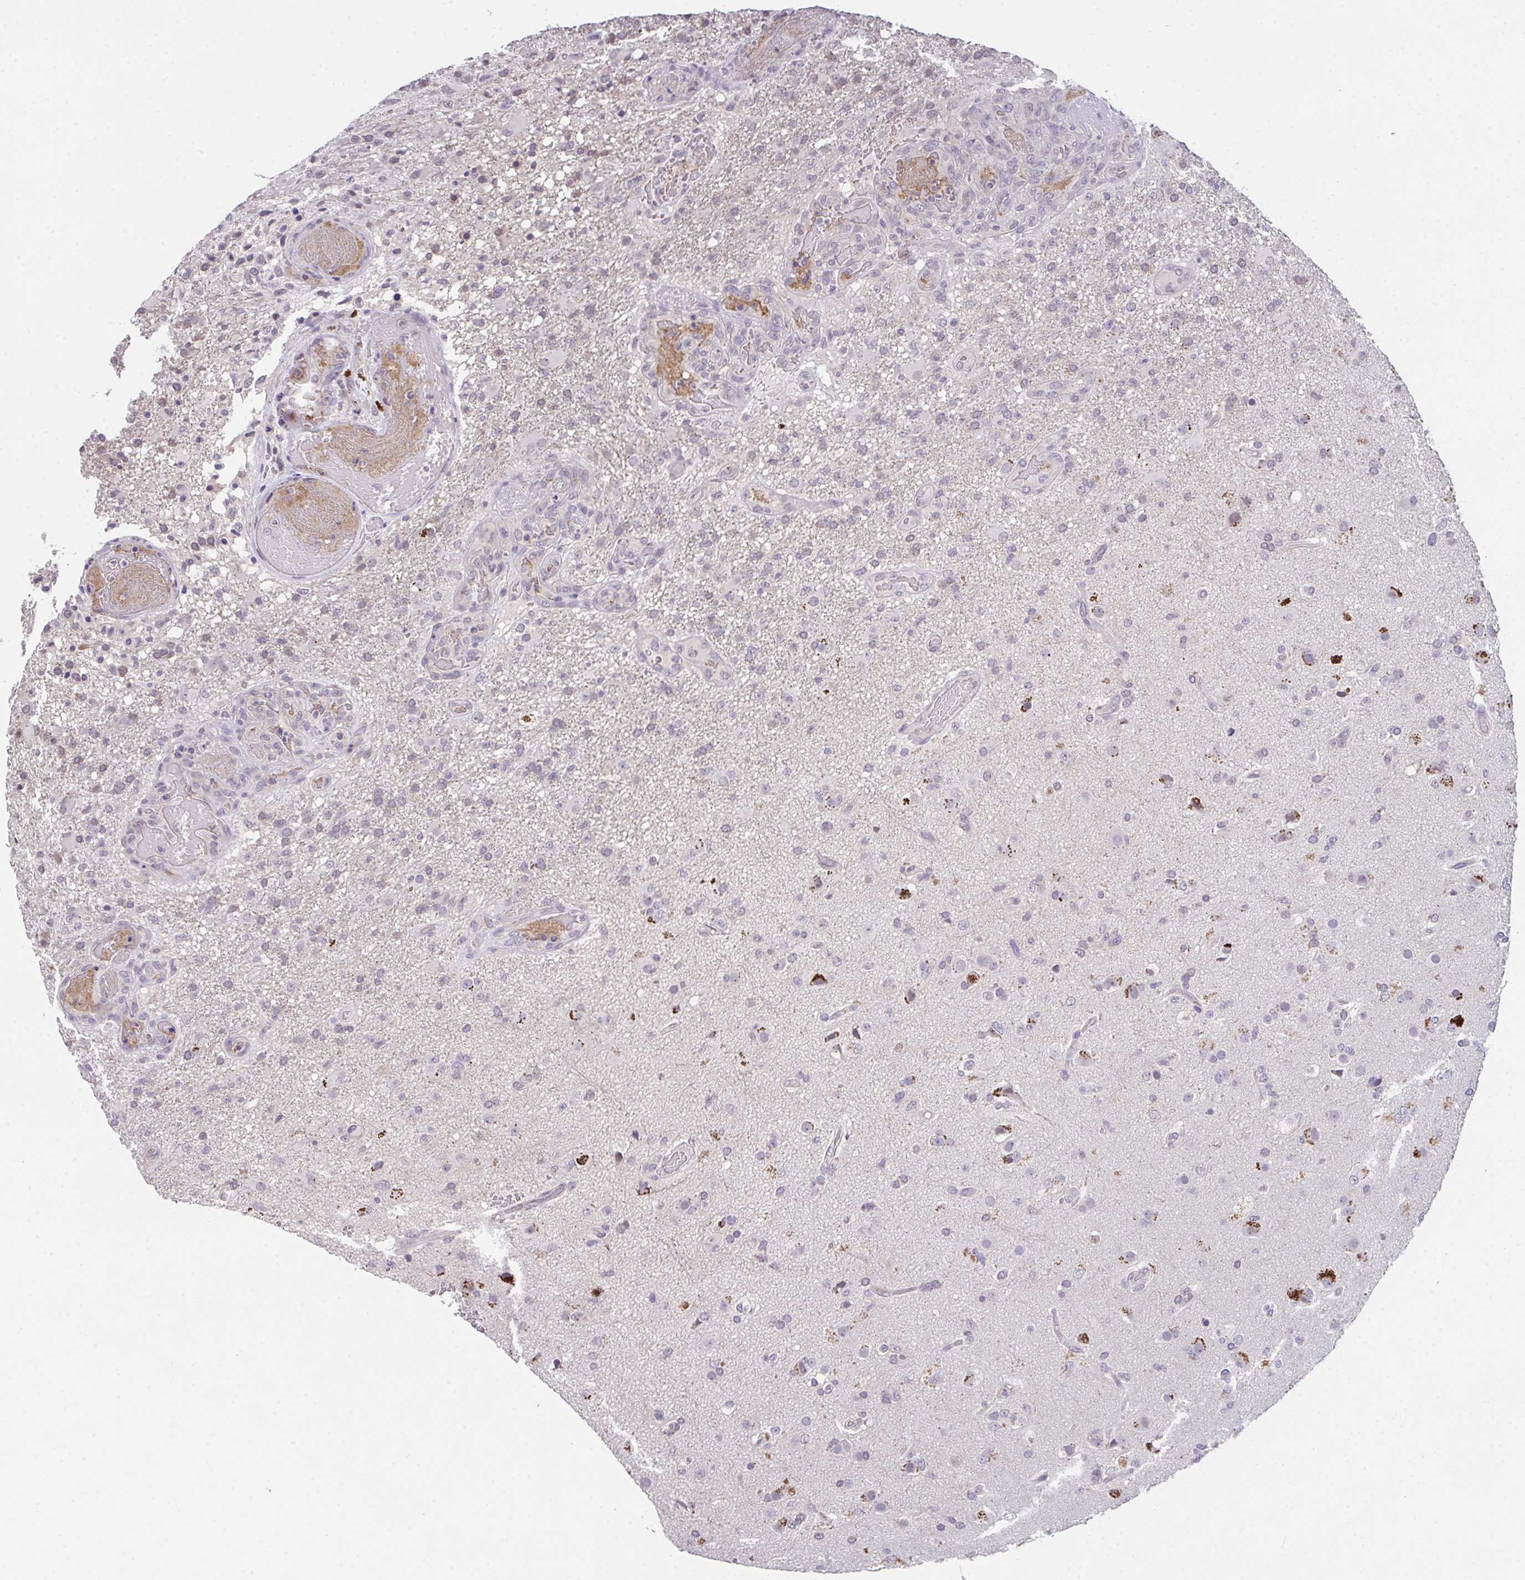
{"staining": {"intensity": "negative", "quantity": "none", "location": "none"}, "tissue": "glioma", "cell_type": "Tumor cells", "image_type": "cancer", "snomed": [{"axis": "morphology", "description": "Glioma, malignant, High grade"}, {"axis": "topography", "description": "Brain"}], "caption": "Histopathology image shows no significant protein expression in tumor cells of high-grade glioma (malignant). The staining is performed using DAB (3,3'-diaminobenzidine) brown chromogen with nuclei counter-stained in using hematoxylin.", "gene": "GLTPD2", "patient": {"sex": "female", "age": 74}}